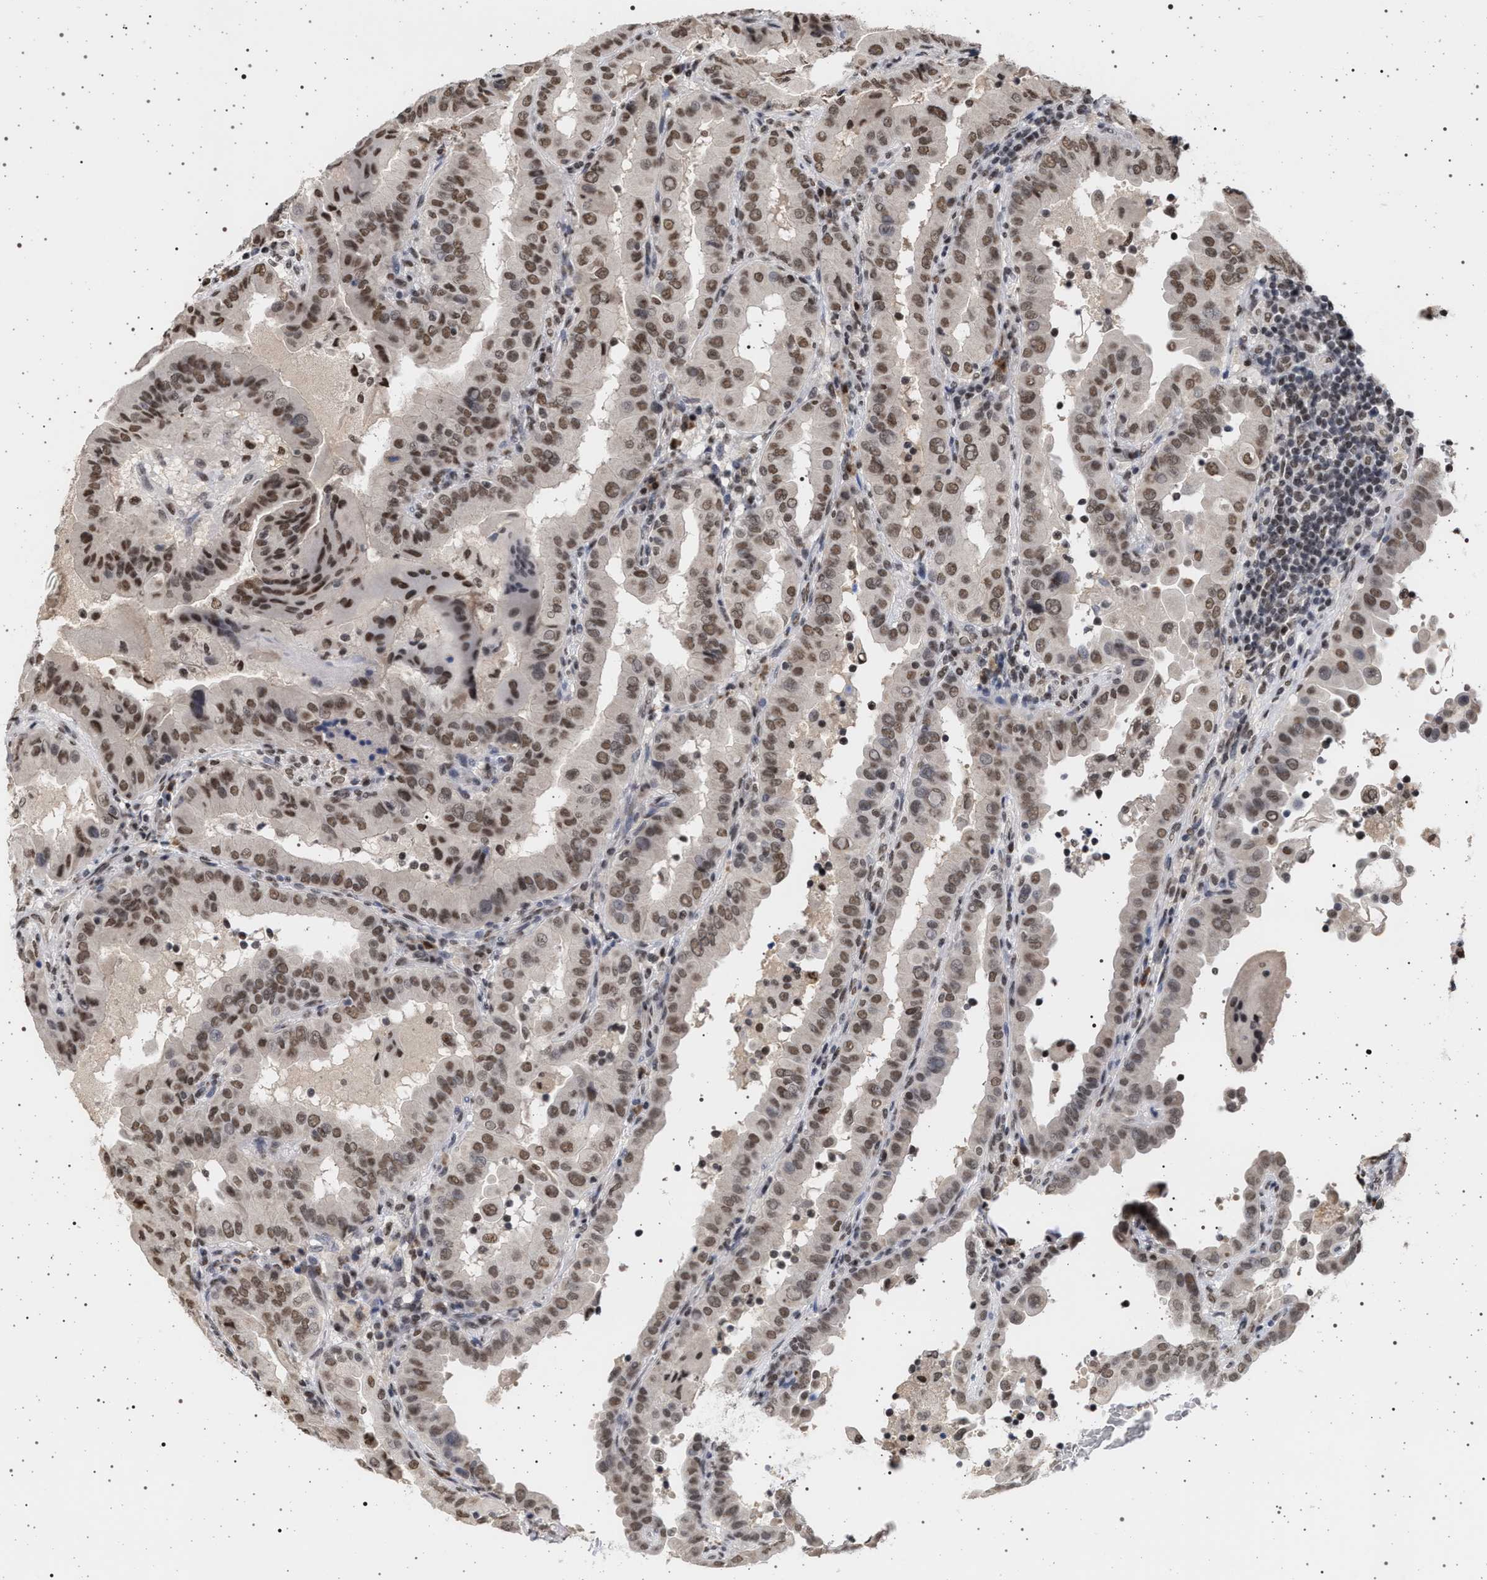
{"staining": {"intensity": "moderate", "quantity": ">75%", "location": "nuclear"}, "tissue": "thyroid cancer", "cell_type": "Tumor cells", "image_type": "cancer", "snomed": [{"axis": "morphology", "description": "Papillary adenocarcinoma, NOS"}, {"axis": "topography", "description": "Thyroid gland"}], "caption": "About >75% of tumor cells in human thyroid cancer exhibit moderate nuclear protein positivity as visualized by brown immunohistochemical staining.", "gene": "PHF12", "patient": {"sex": "male", "age": 33}}